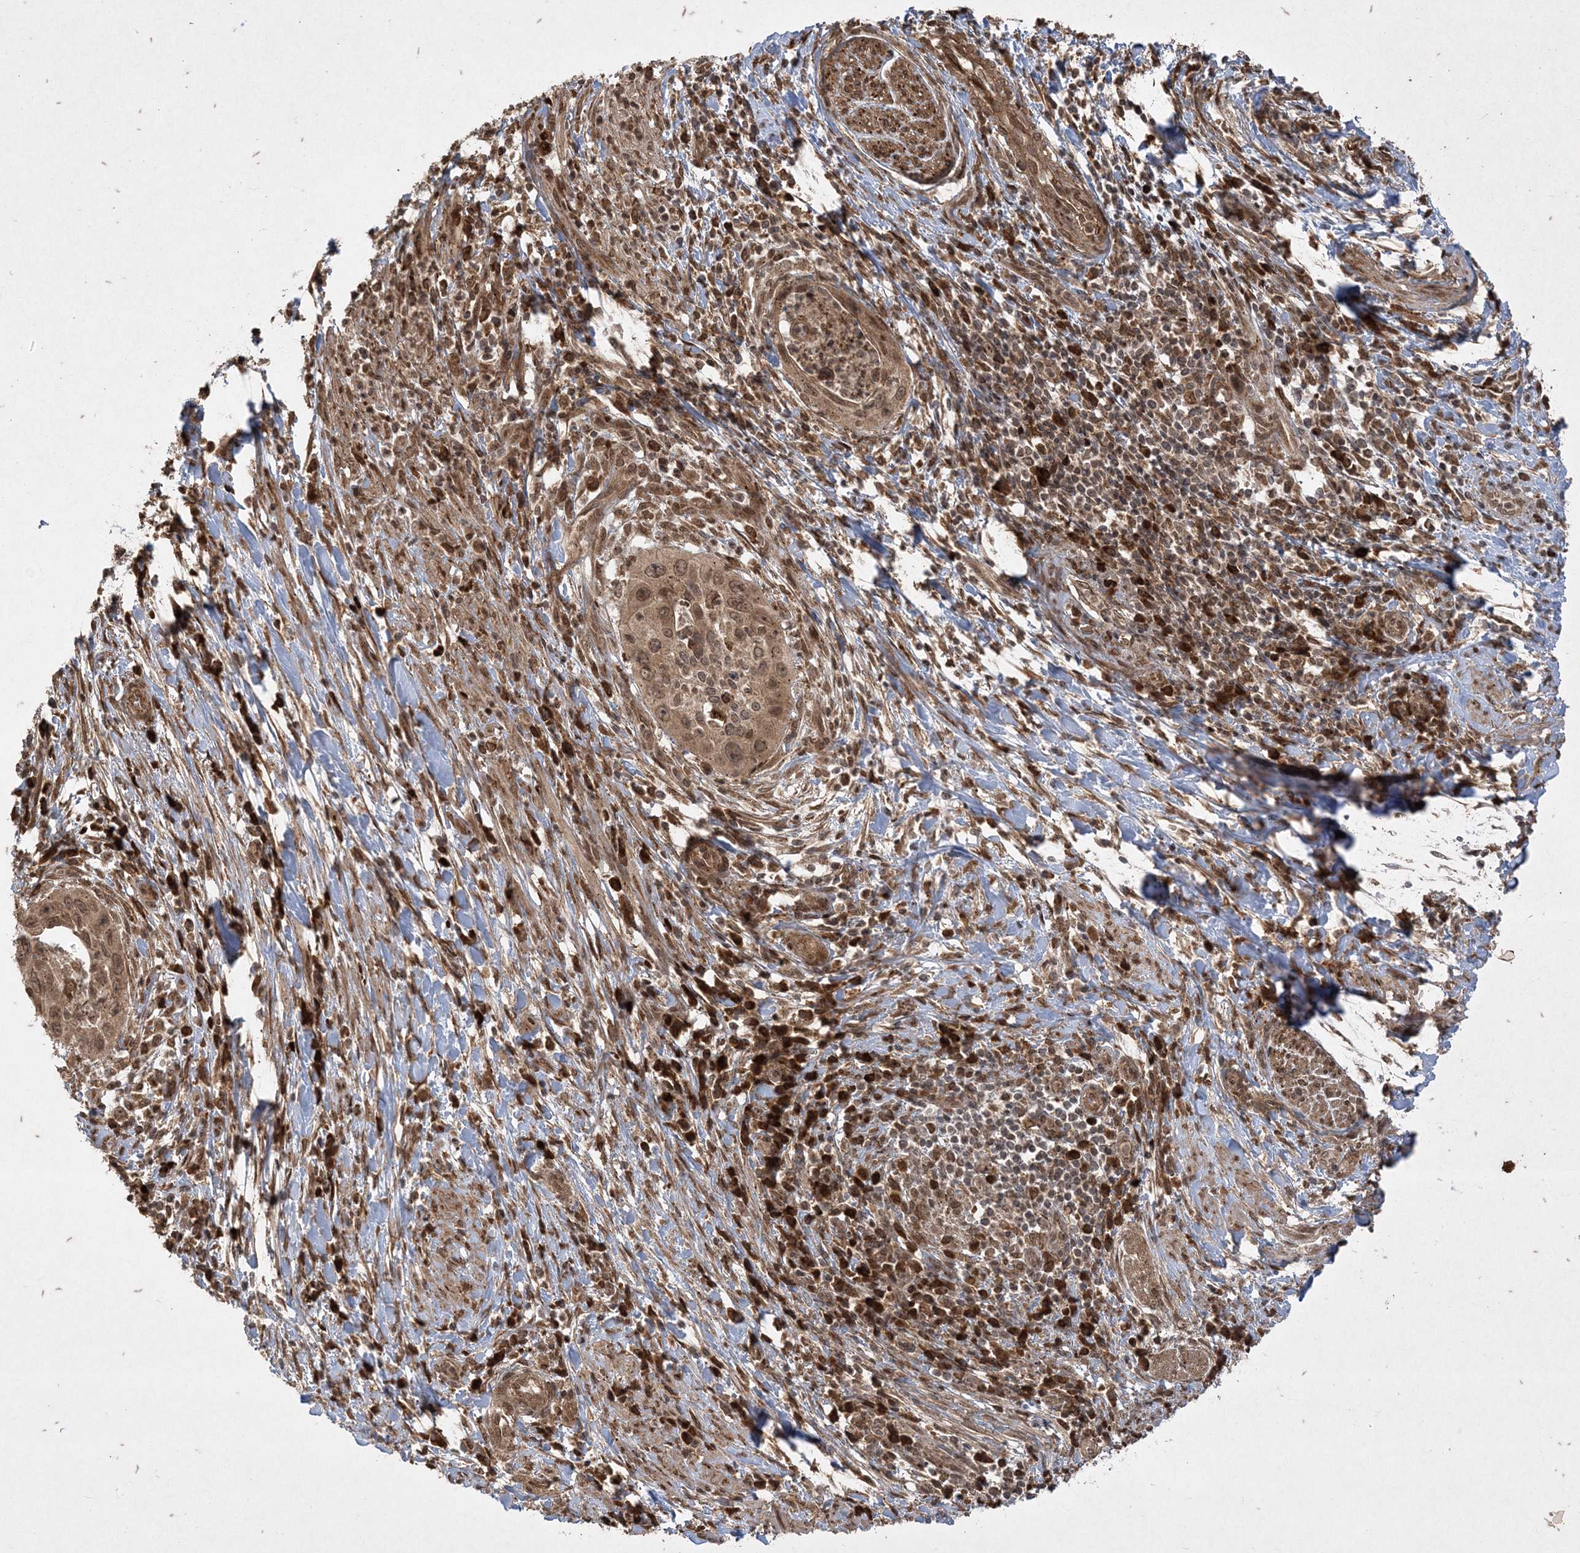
{"staining": {"intensity": "moderate", "quantity": ">75%", "location": "cytoplasmic/membranous,nuclear"}, "tissue": "cervical cancer", "cell_type": "Tumor cells", "image_type": "cancer", "snomed": [{"axis": "morphology", "description": "Squamous cell carcinoma, NOS"}, {"axis": "topography", "description": "Cervix"}], "caption": "Immunohistochemistry (IHC) micrograph of human cervical cancer stained for a protein (brown), which demonstrates medium levels of moderate cytoplasmic/membranous and nuclear positivity in approximately >75% of tumor cells.", "gene": "RRAS", "patient": {"sex": "female", "age": 38}}